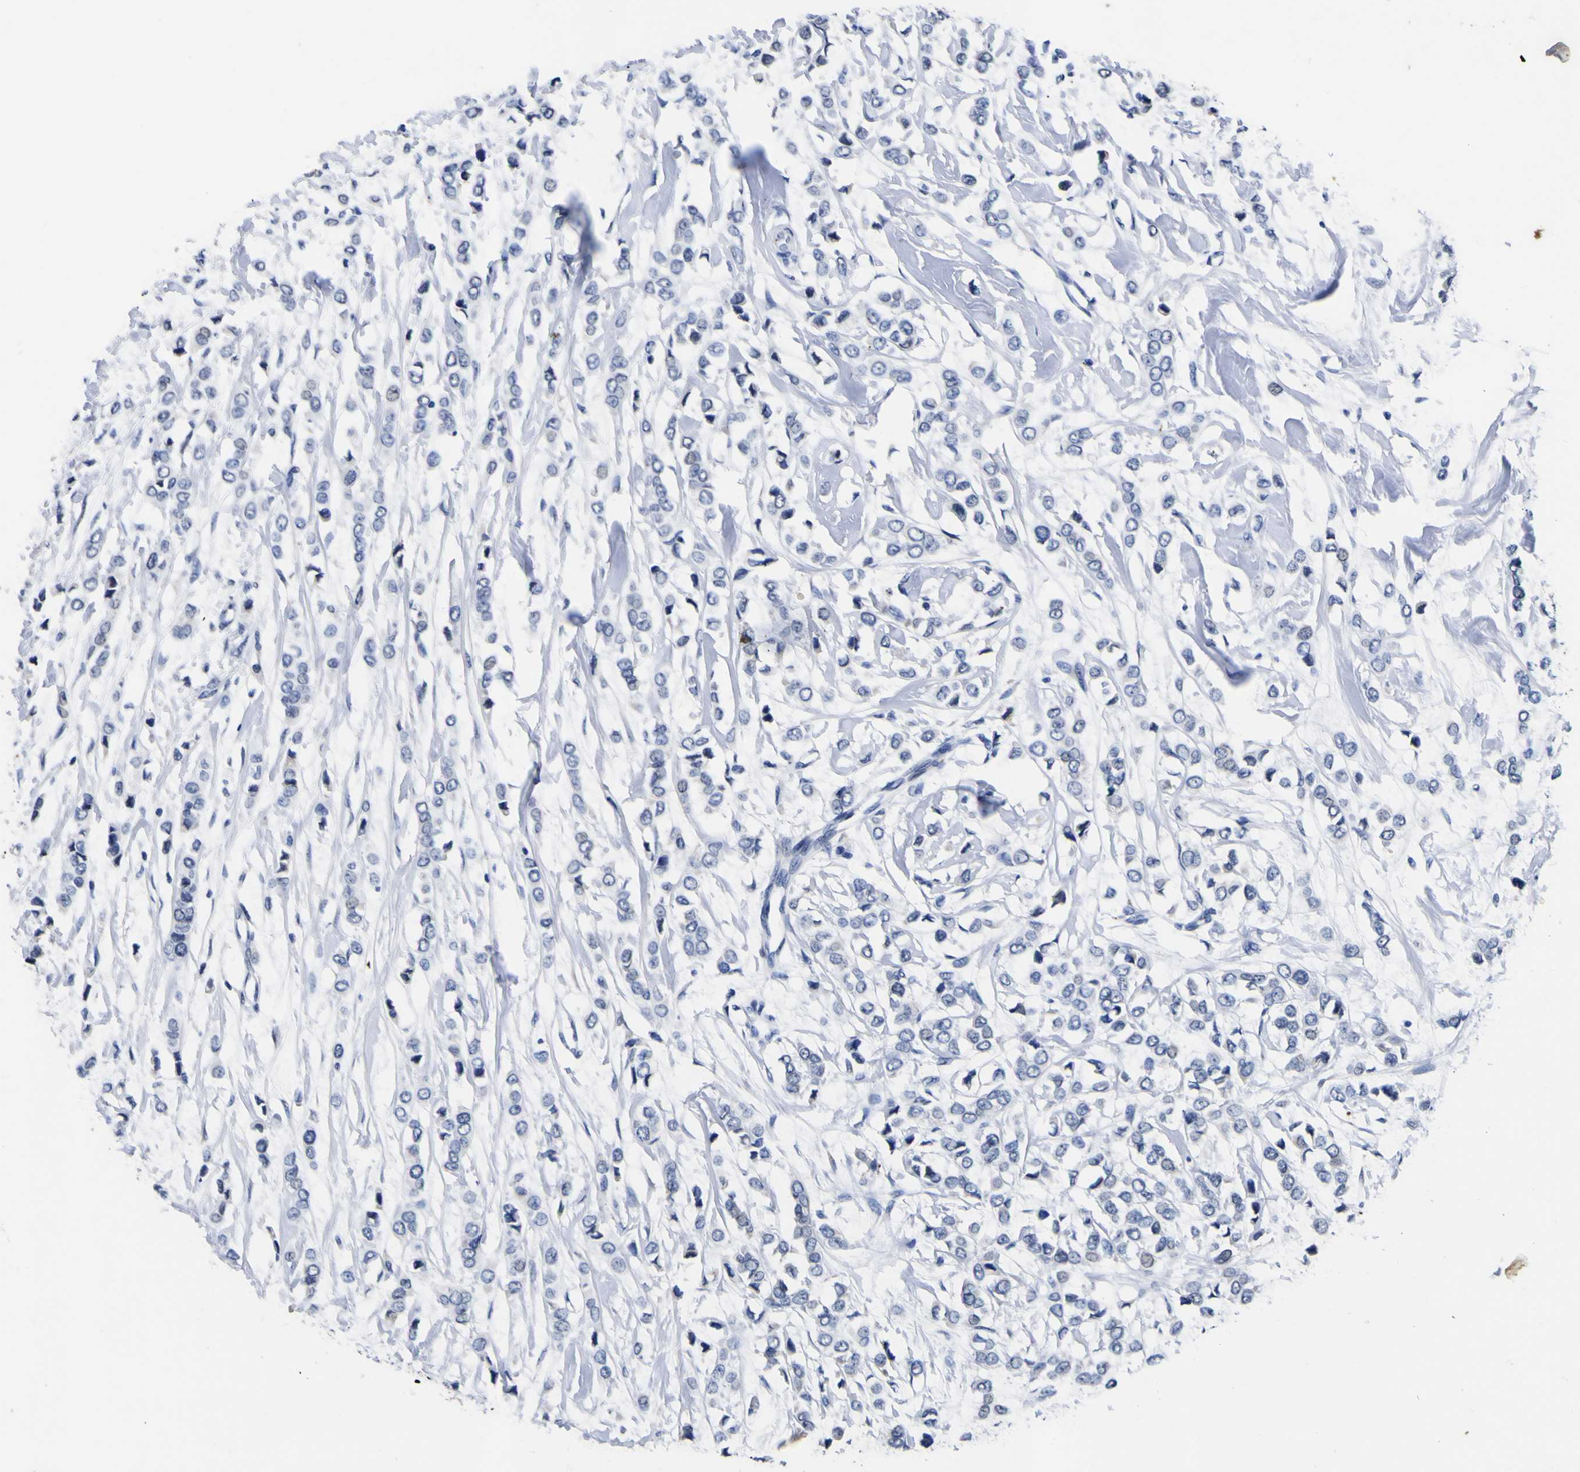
{"staining": {"intensity": "negative", "quantity": "none", "location": "none"}, "tissue": "breast cancer", "cell_type": "Tumor cells", "image_type": "cancer", "snomed": [{"axis": "morphology", "description": "Lobular carcinoma"}, {"axis": "topography", "description": "Breast"}], "caption": "This is an immunohistochemistry (IHC) histopathology image of lobular carcinoma (breast). There is no positivity in tumor cells.", "gene": "IGFLR1", "patient": {"sex": "female", "age": 51}}